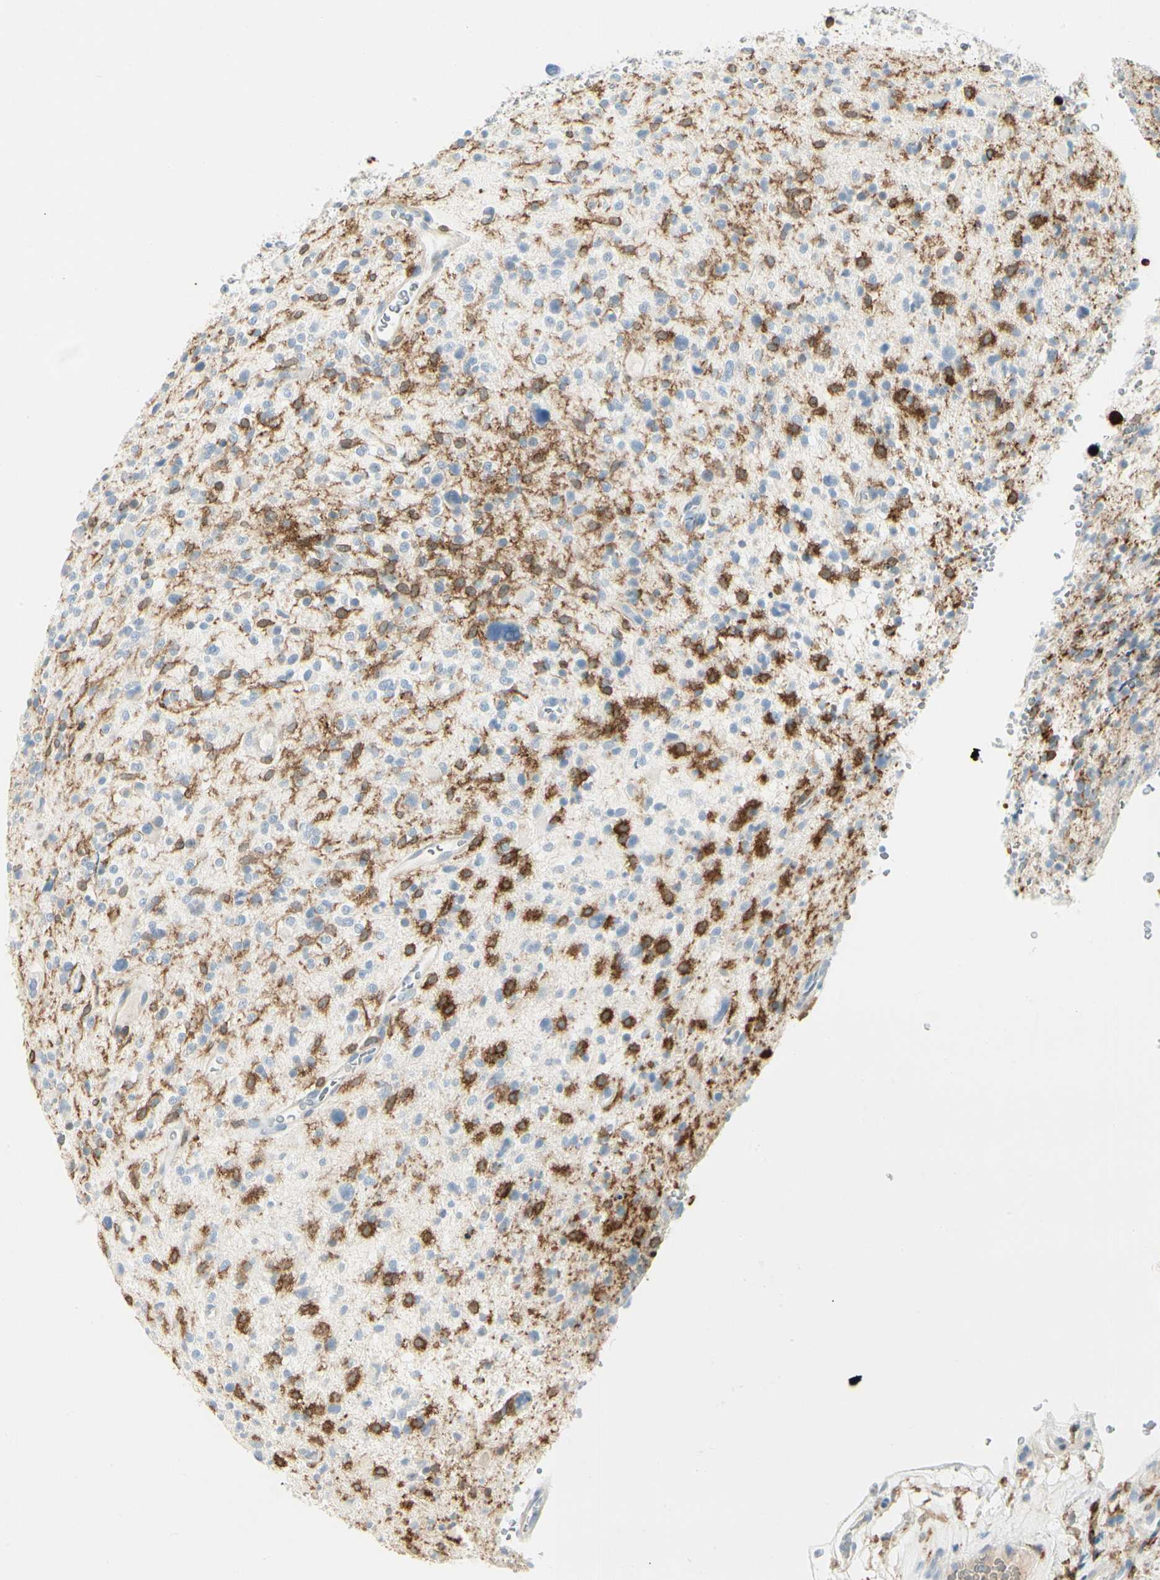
{"staining": {"intensity": "negative", "quantity": "none", "location": "none"}, "tissue": "glioma", "cell_type": "Tumor cells", "image_type": "cancer", "snomed": [{"axis": "morphology", "description": "Glioma, malignant, High grade"}, {"axis": "topography", "description": "Brain"}], "caption": "Glioma was stained to show a protein in brown. There is no significant positivity in tumor cells.", "gene": "ITGB2", "patient": {"sex": "male", "age": 48}}